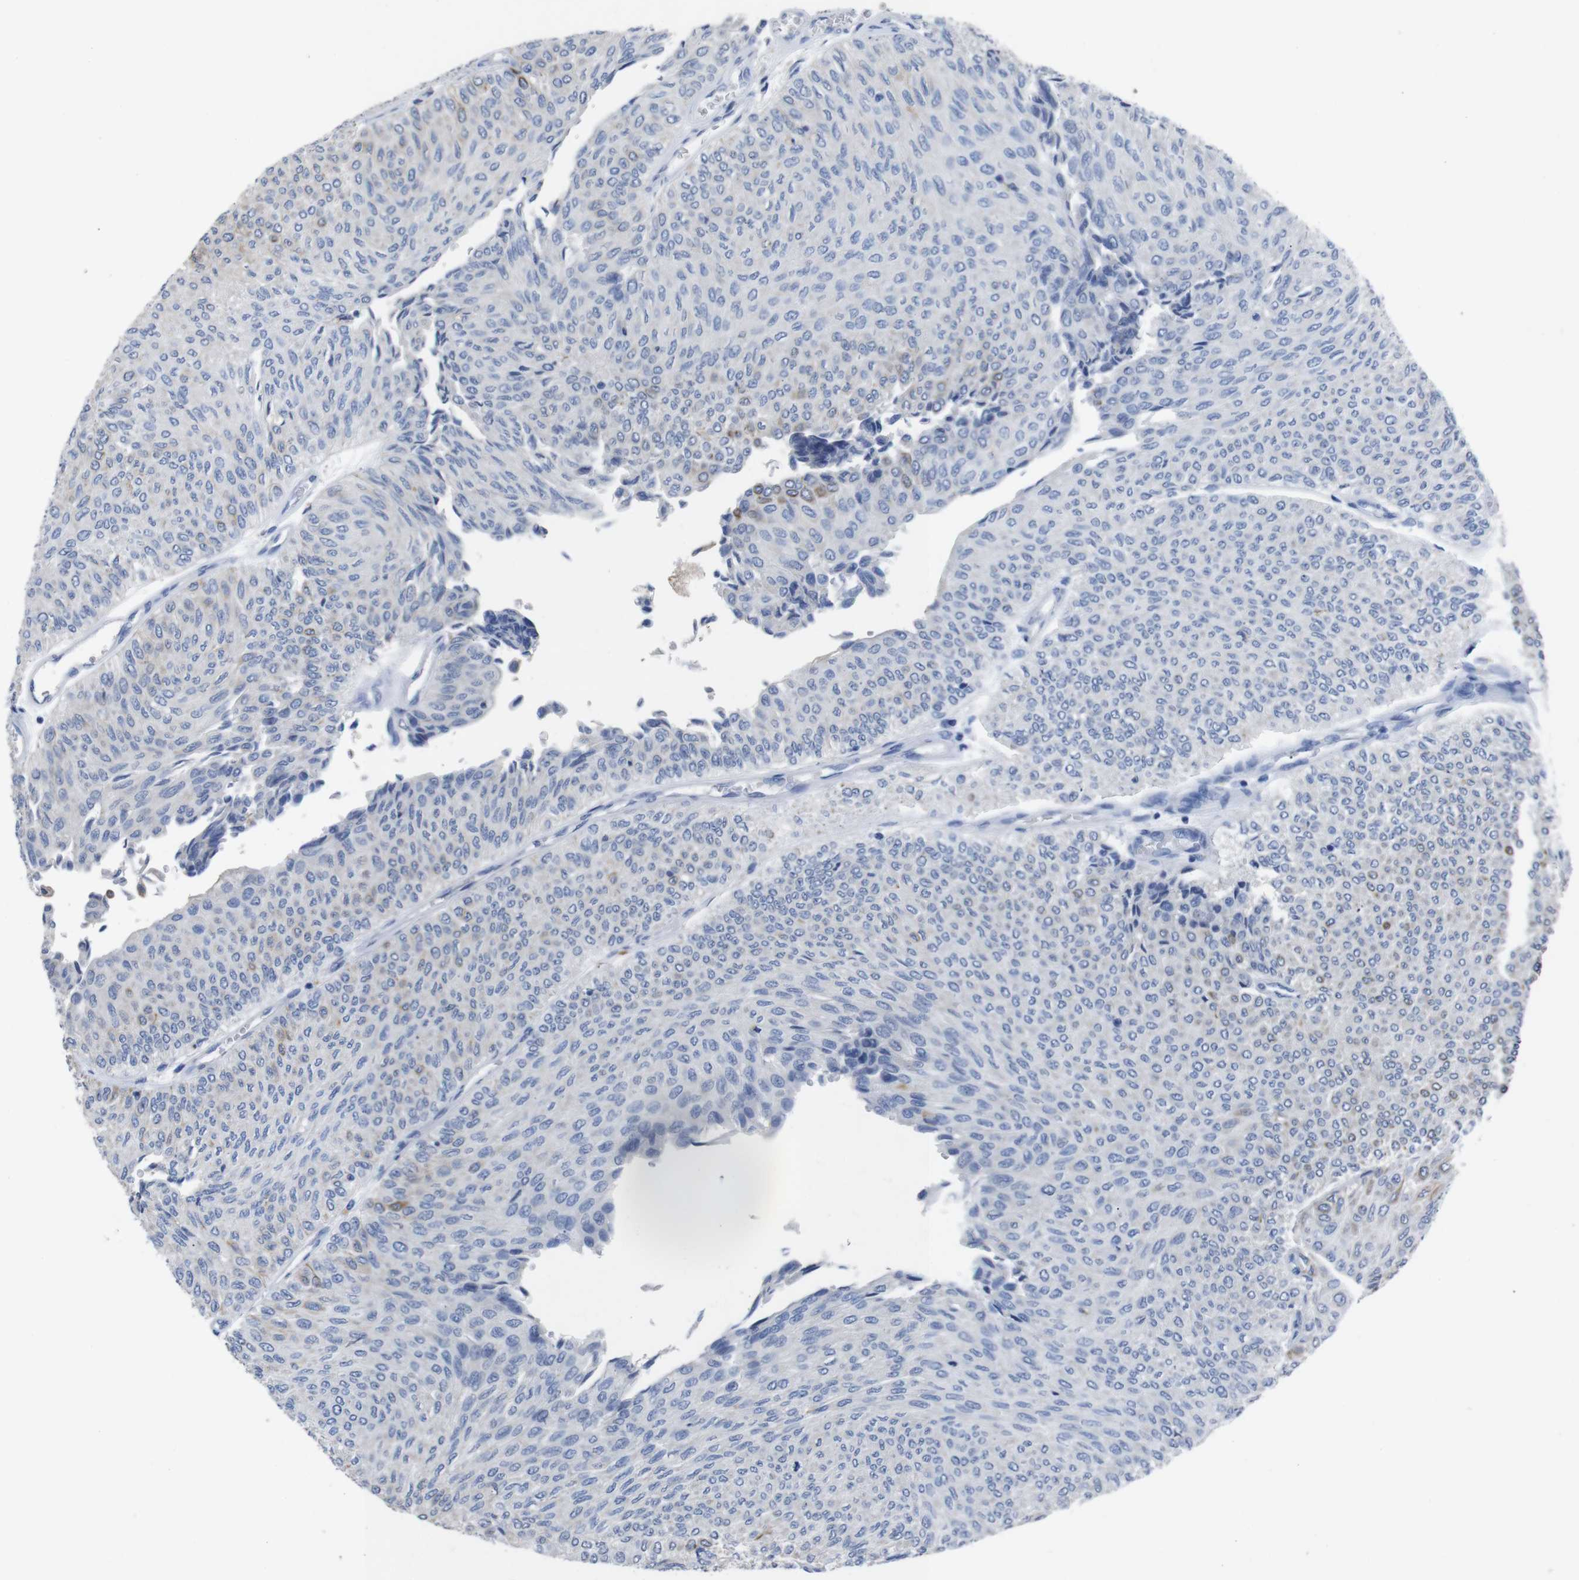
{"staining": {"intensity": "negative", "quantity": "none", "location": "none"}, "tissue": "urothelial cancer", "cell_type": "Tumor cells", "image_type": "cancer", "snomed": [{"axis": "morphology", "description": "Urothelial carcinoma, Low grade"}, {"axis": "topography", "description": "Urinary bladder"}], "caption": "DAB immunohistochemical staining of human urothelial cancer displays no significant positivity in tumor cells.", "gene": "GJB2", "patient": {"sex": "male", "age": 78}}